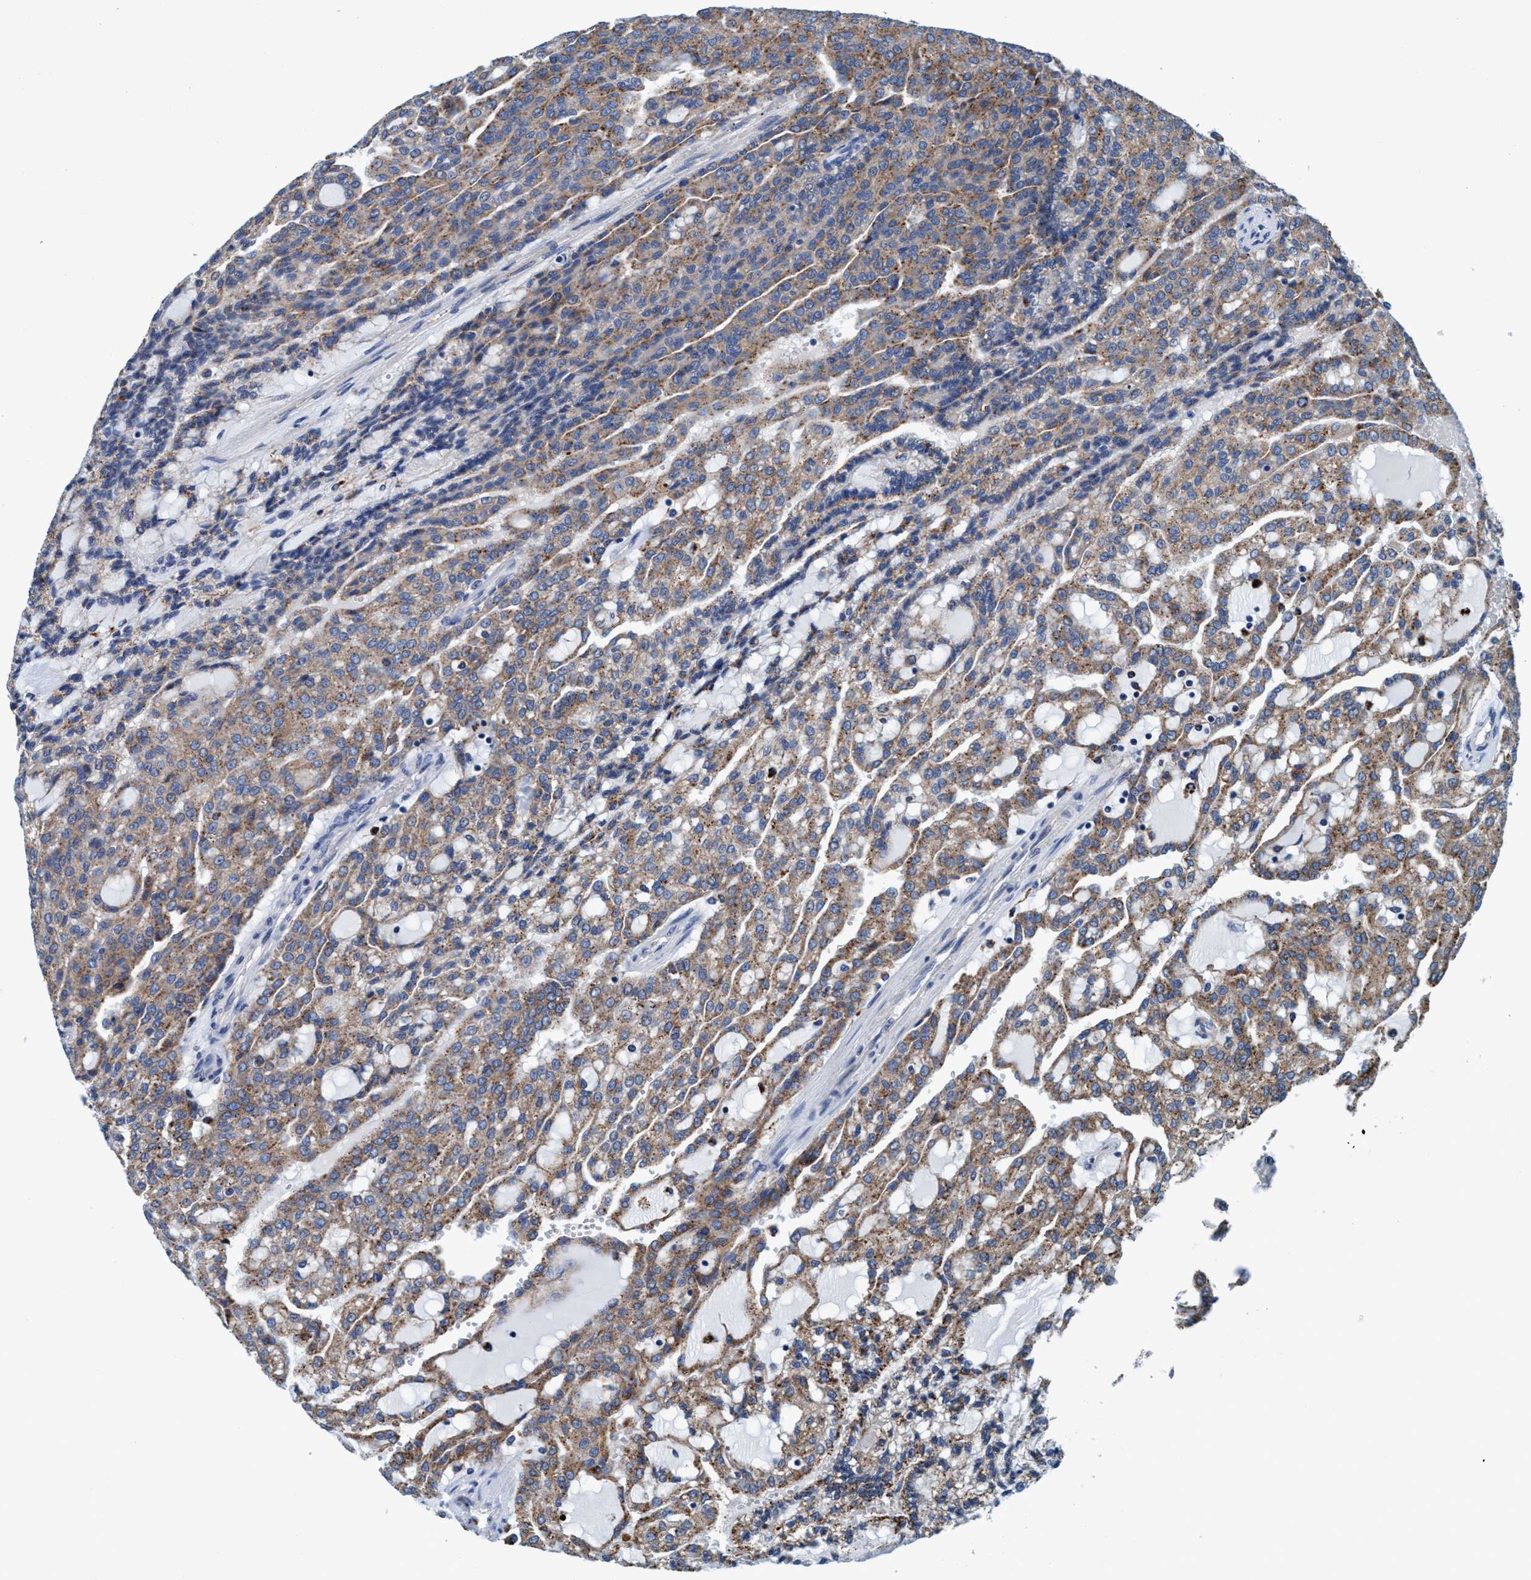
{"staining": {"intensity": "moderate", "quantity": ">75%", "location": "cytoplasmic/membranous"}, "tissue": "renal cancer", "cell_type": "Tumor cells", "image_type": "cancer", "snomed": [{"axis": "morphology", "description": "Adenocarcinoma, NOS"}, {"axis": "topography", "description": "Kidney"}], "caption": "Renal cancer stained with a protein marker exhibits moderate staining in tumor cells.", "gene": "ENDOG", "patient": {"sex": "male", "age": 63}}